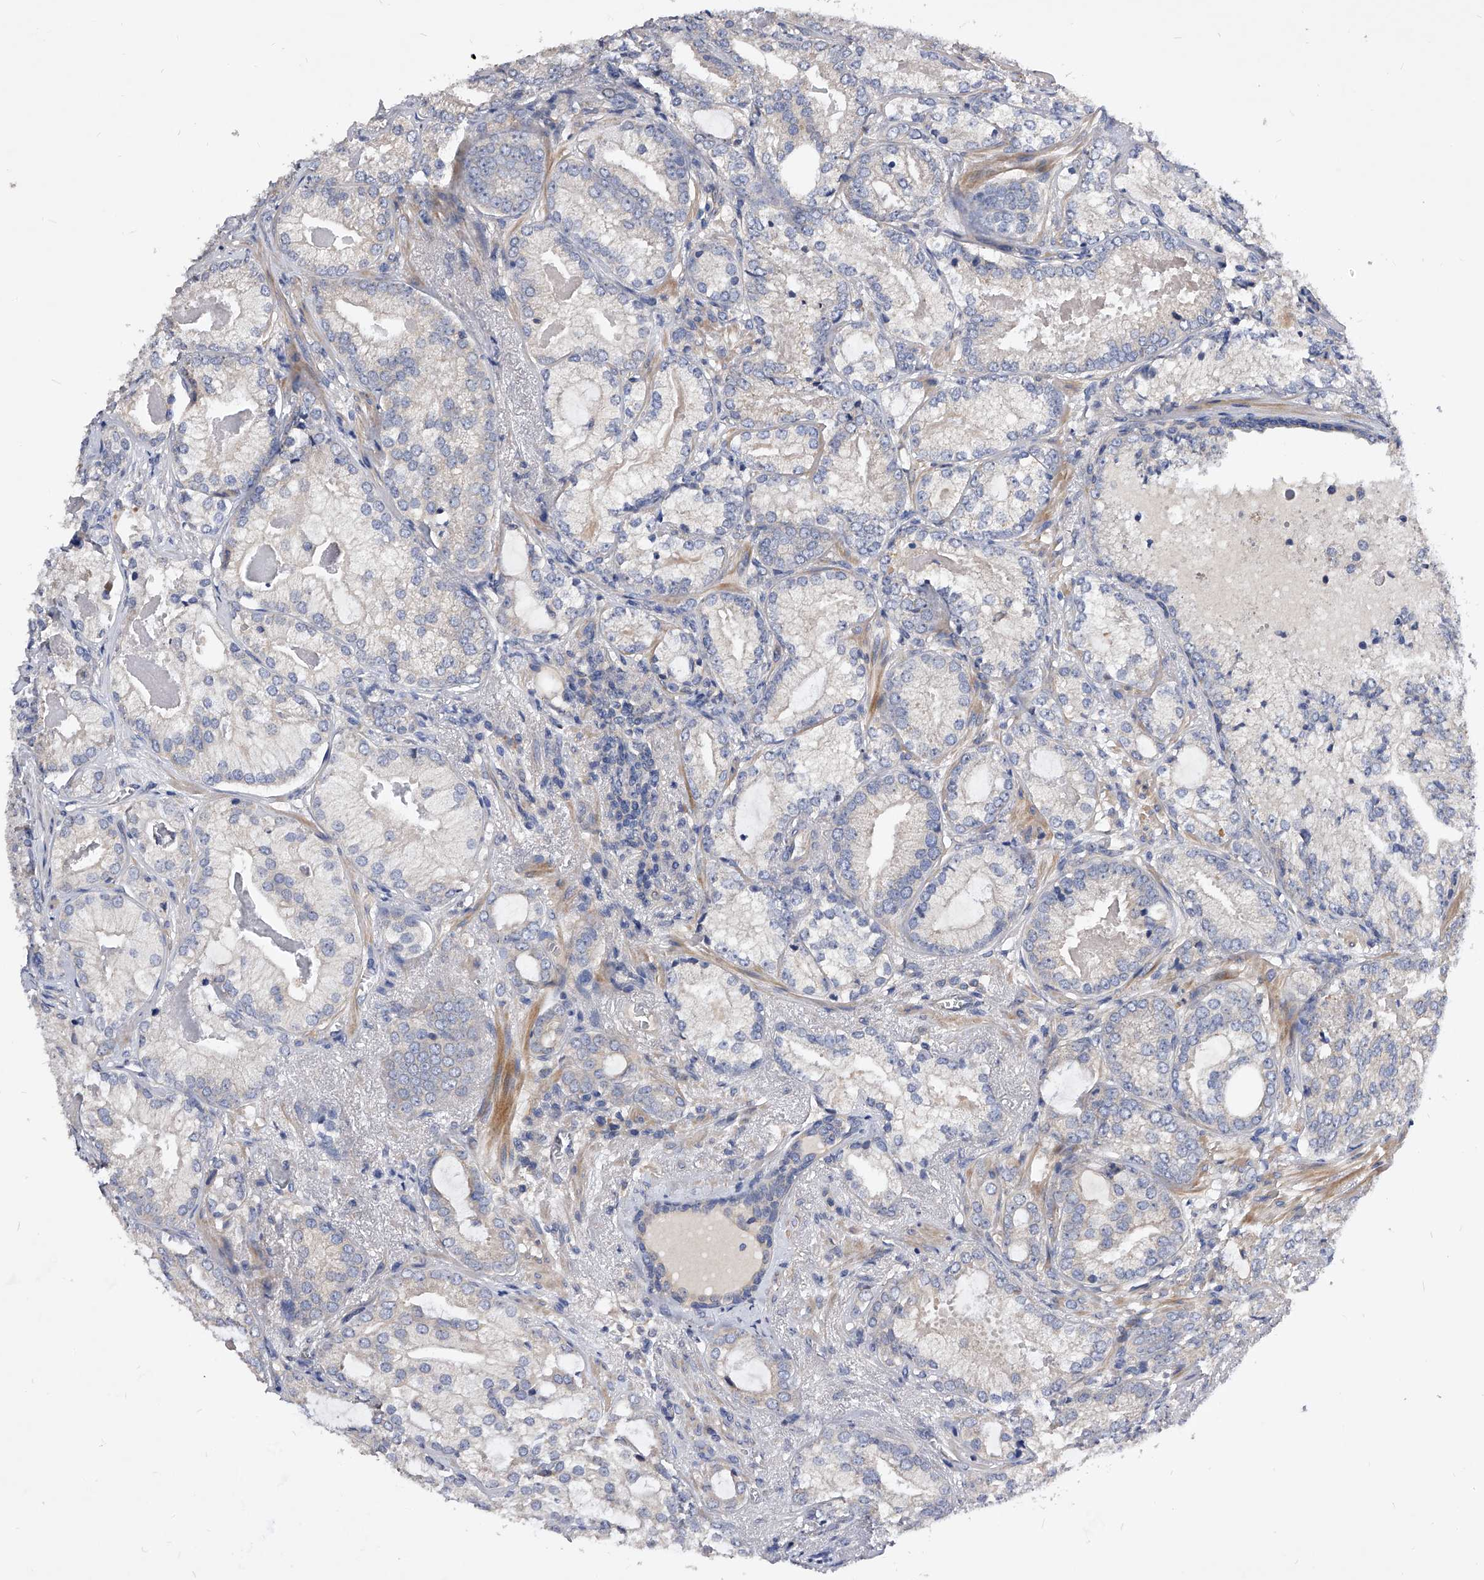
{"staining": {"intensity": "negative", "quantity": "none", "location": "none"}, "tissue": "prostate cancer", "cell_type": "Tumor cells", "image_type": "cancer", "snomed": [{"axis": "morphology", "description": "Normal morphology"}, {"axis": "morphology", "description": "Adenocarcinoma, Low grade"}, {"axis": "topography", "description": "Prostate"}], "caption": "High power microscopy histopathology image of an IHC image of prostate cancer (low-grade adenocarcinoma), revealing no significant expression in tumor cells.", "gene": "ARL4C", "patient": {"sex": "male", "age": 72}}